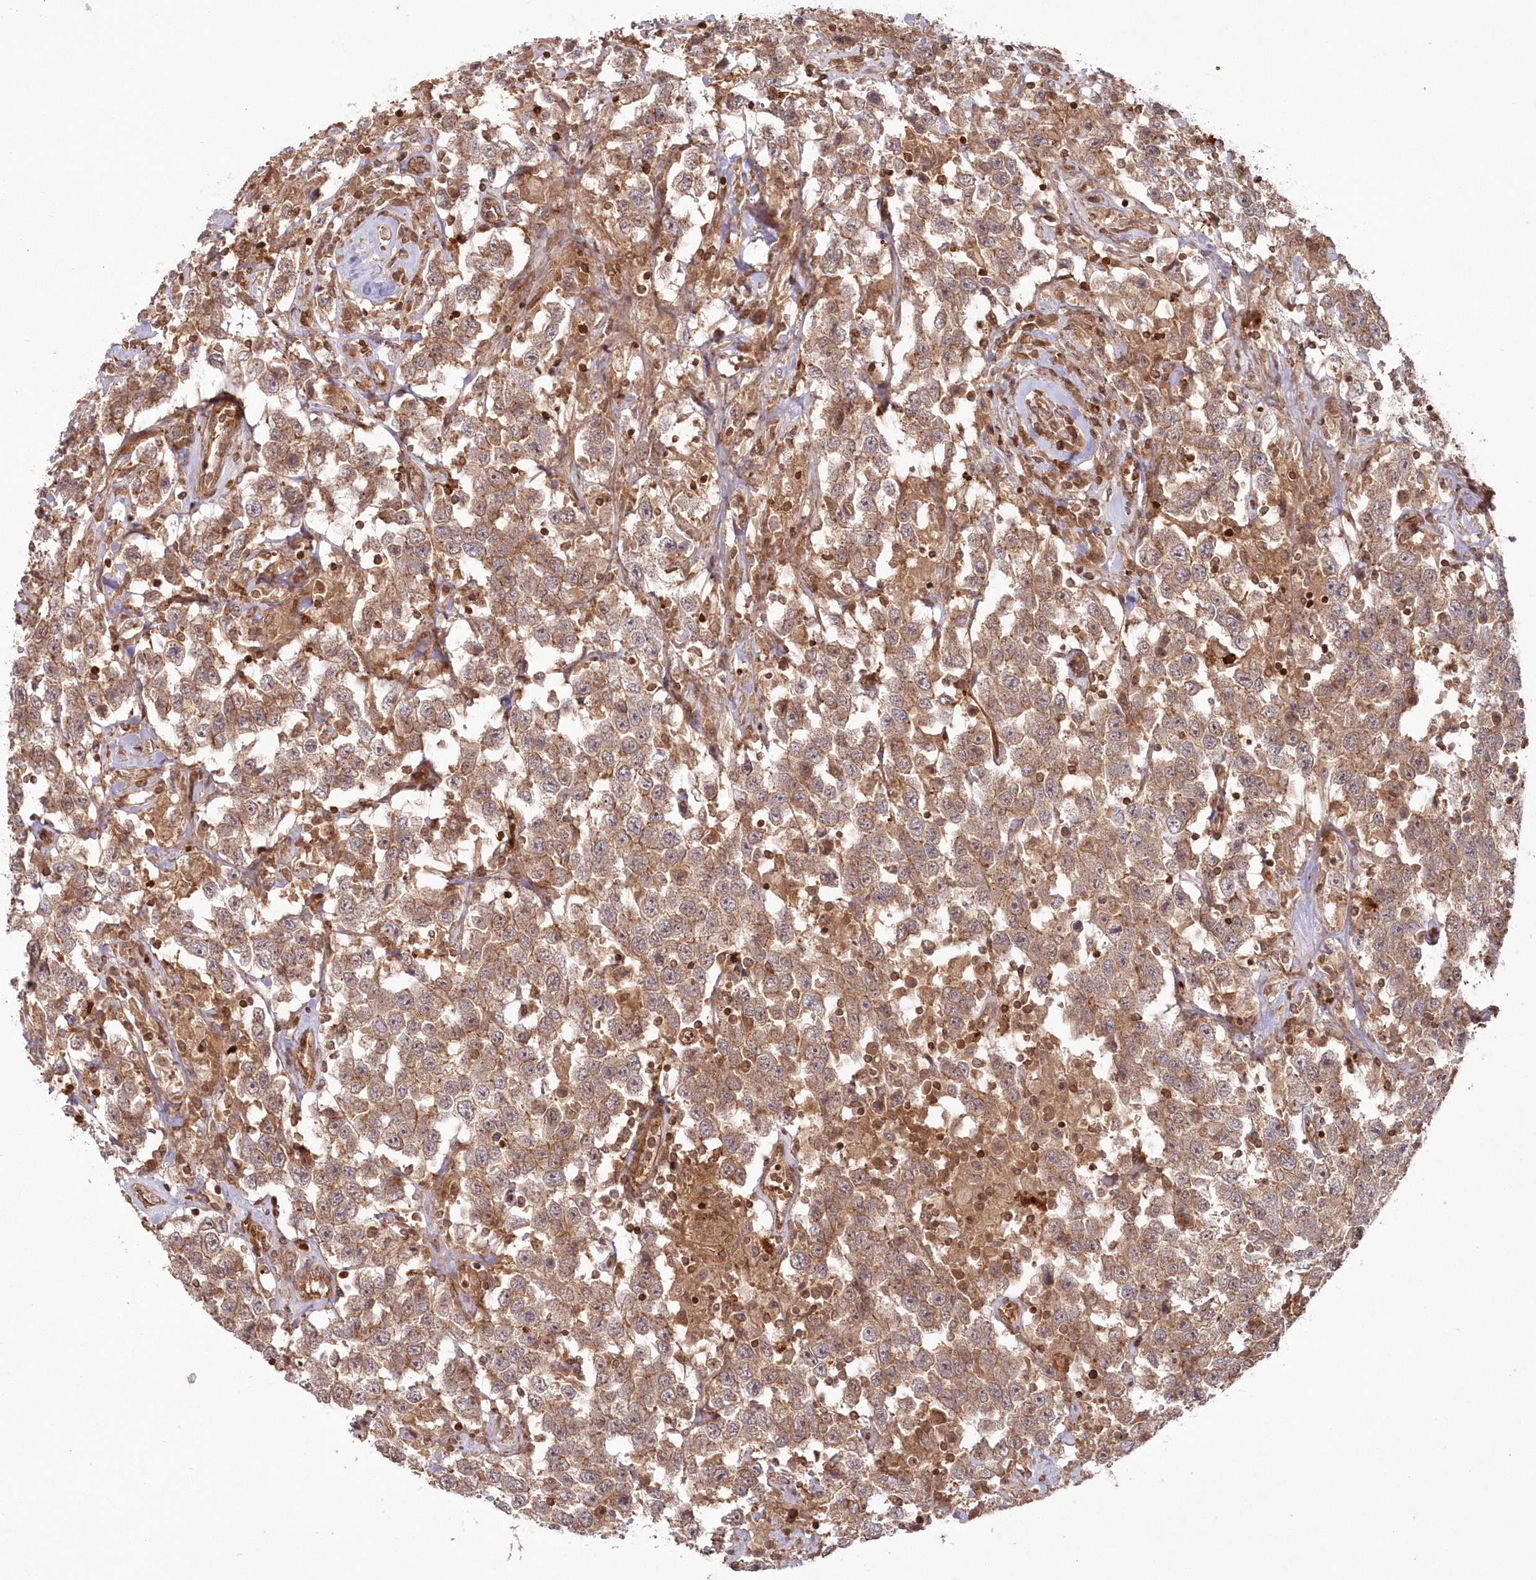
{"staining": {"intensity": "moderate", "quantity": ">75%", "location": "cytoplasmic/membranous"}, "tissue": "testis cancer", "cell_type": "Tumor cells", "image_type": "cancer", "snomed": [{"axis": "morphology", "description": "Seminoma, NOS"}, {"axis": "topography", "description": "Testis"}], "caption": "About >75% of tumor cells in human testis cancer (seminoma) reveal moderate cytoplasmic/membranous protein positivity as visualized by brown immunohistochemical staining.", "gene": "RGCC", "patient": {"sex": "male", "age": 41}}